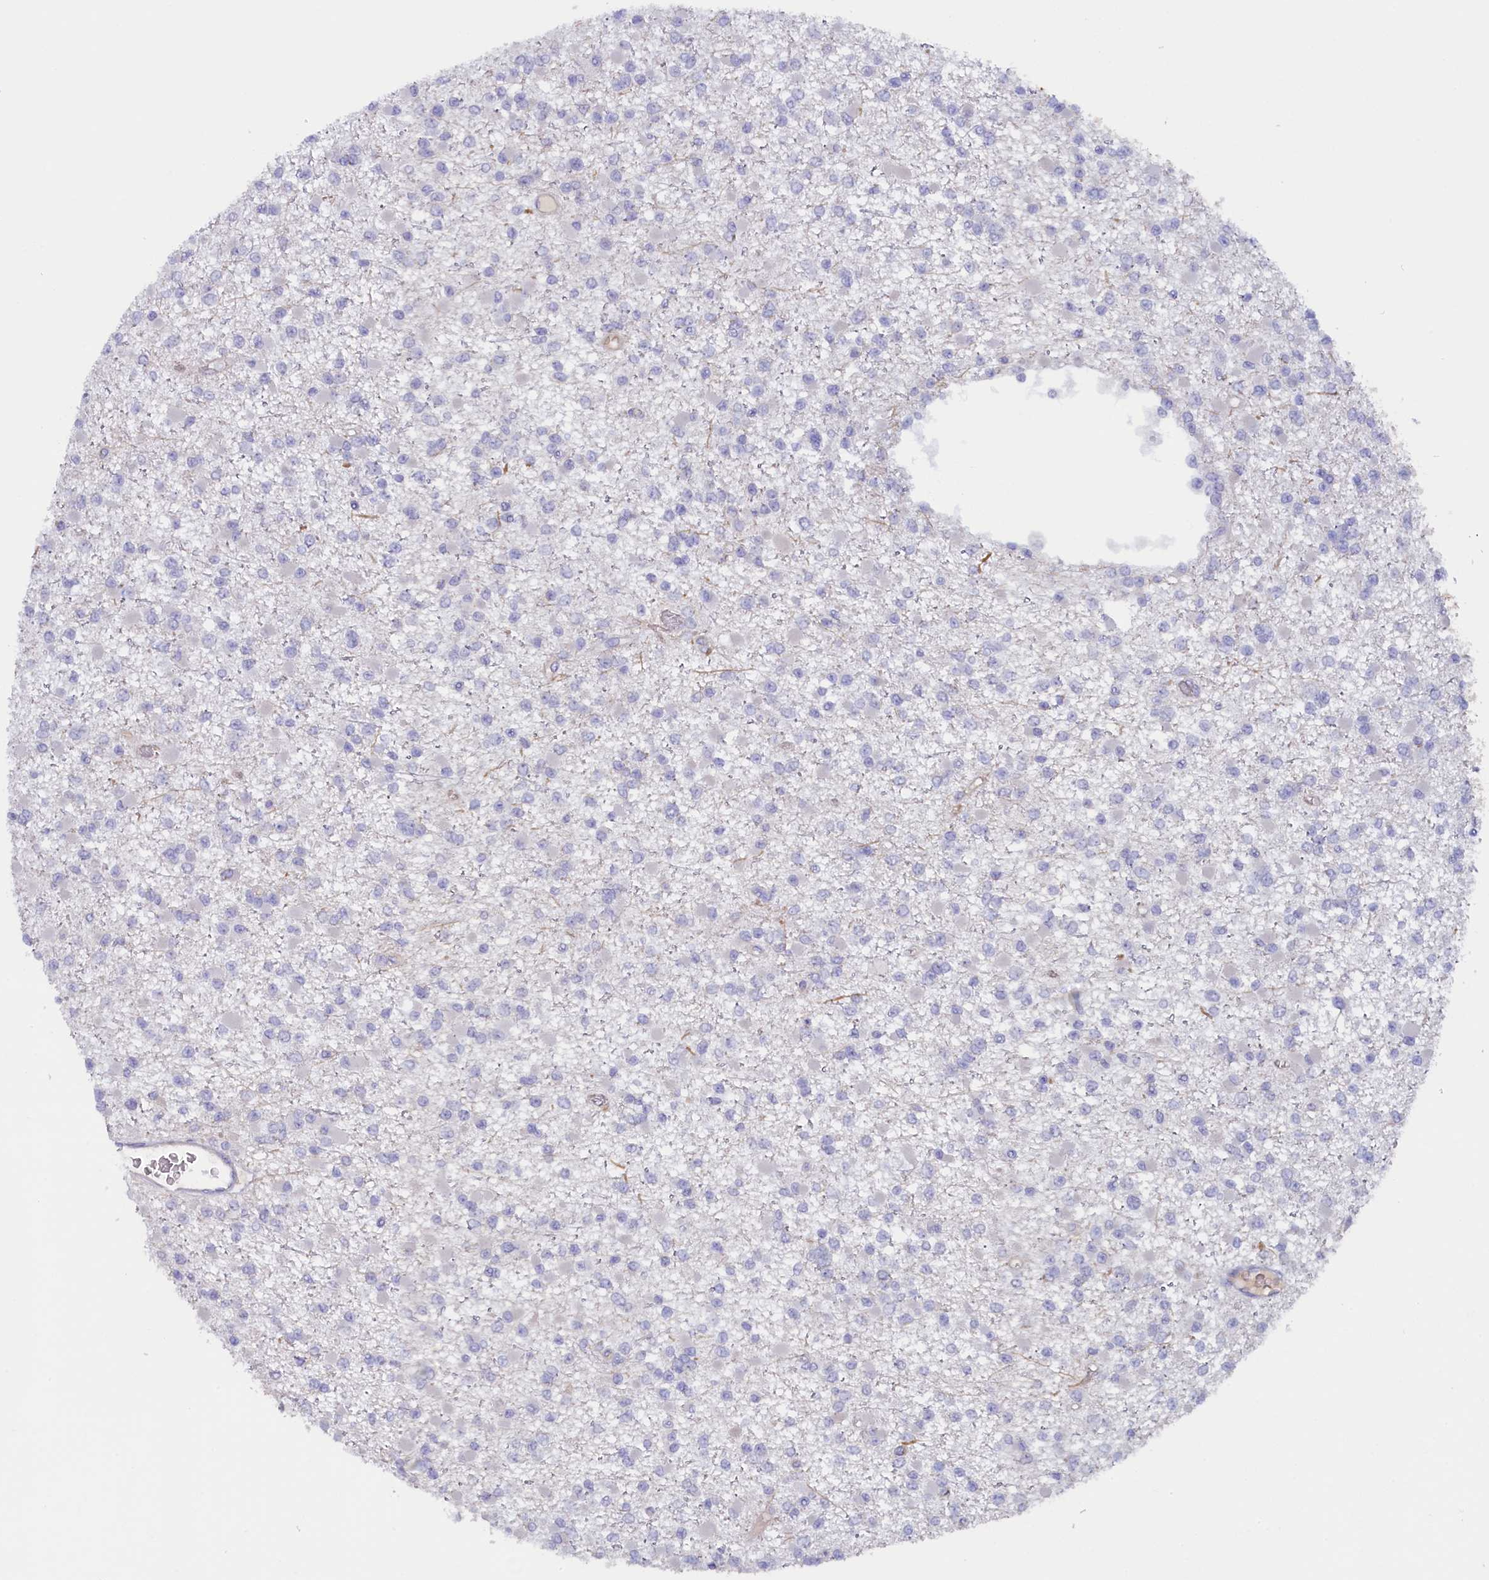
{"staining": {"intensity": "negative", "quantity": "none", "location": "none"}, "tissue": "glioma", "cell_type": "Tumor cells", "image_type": "cancer", "snomed": [{"axis": "morphology", "description": "Glioma, malignant, Low grade"}, {"axis": "topography", "description": "Brain"}], "caption": "Immunohistochemical staining of low-grade glioma (malignant) reveals no significant positivity in tumor cells.", "gene": "ZSWIM4", "patient": {"sex": "female", "age": 22}}